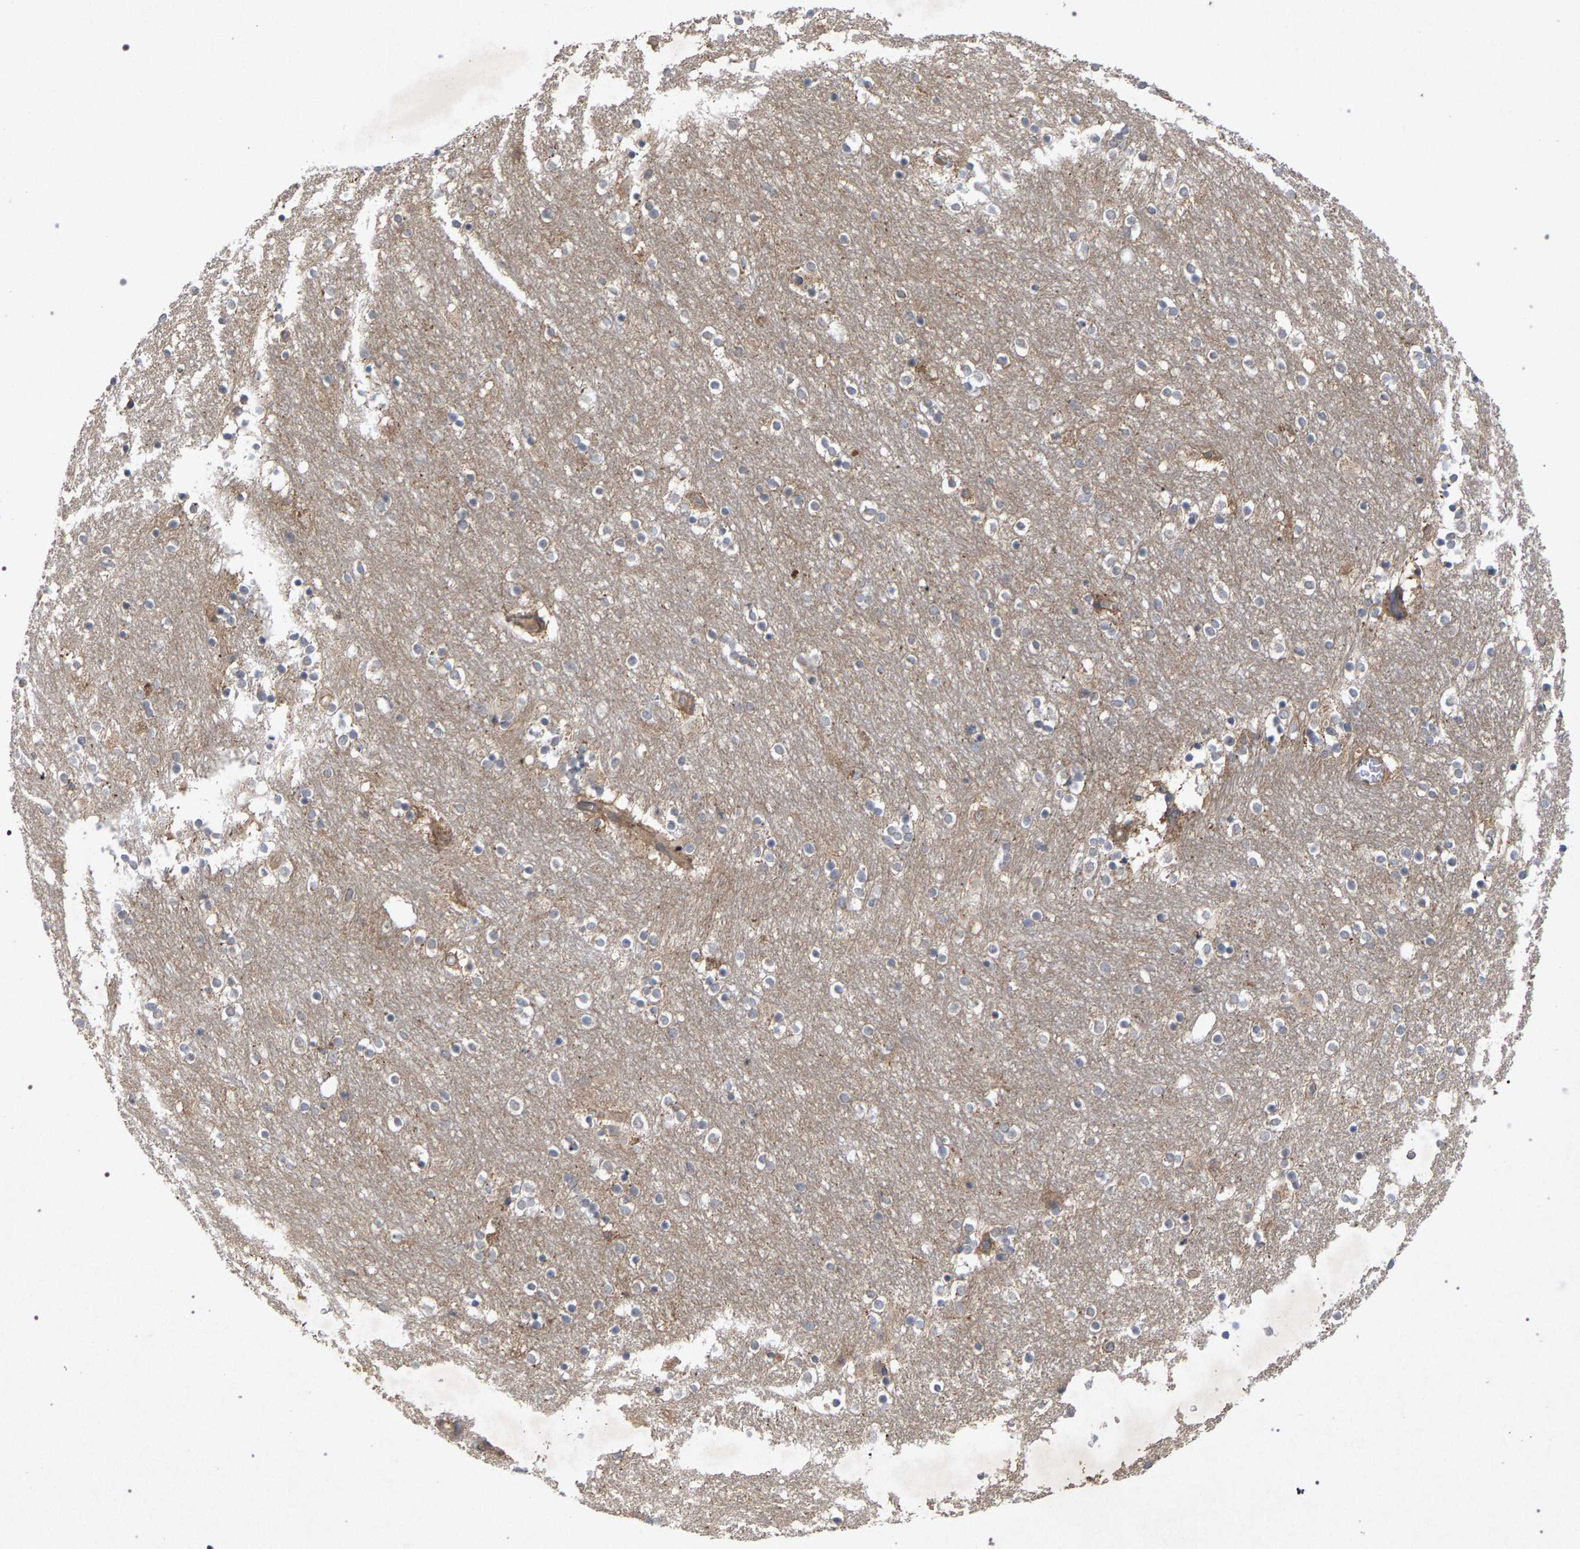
{"staining": {"intensity": "moderate", "quantity": "<25%", "location": "cytoplasmic/membranous"}, "tissue": "caudate", "cell_type": "Glial cells", "image_type": "normal", "snomed": [{"axis": "morphology", "description": "Normal tissue, NOS"}, {"axis": "topography", "description": "Lateral ventricle wall"}], "caption": "Normal caudate exhibits moderate cytoplasmic/membranous staining in about <25% of glial cells Using DAB (brown) and hematoxylin (blue) stains, captured at high magnification using brightfield microscopy..", "gene": "SLC4A4", "patient": {"sex": "female", "age": 54}}